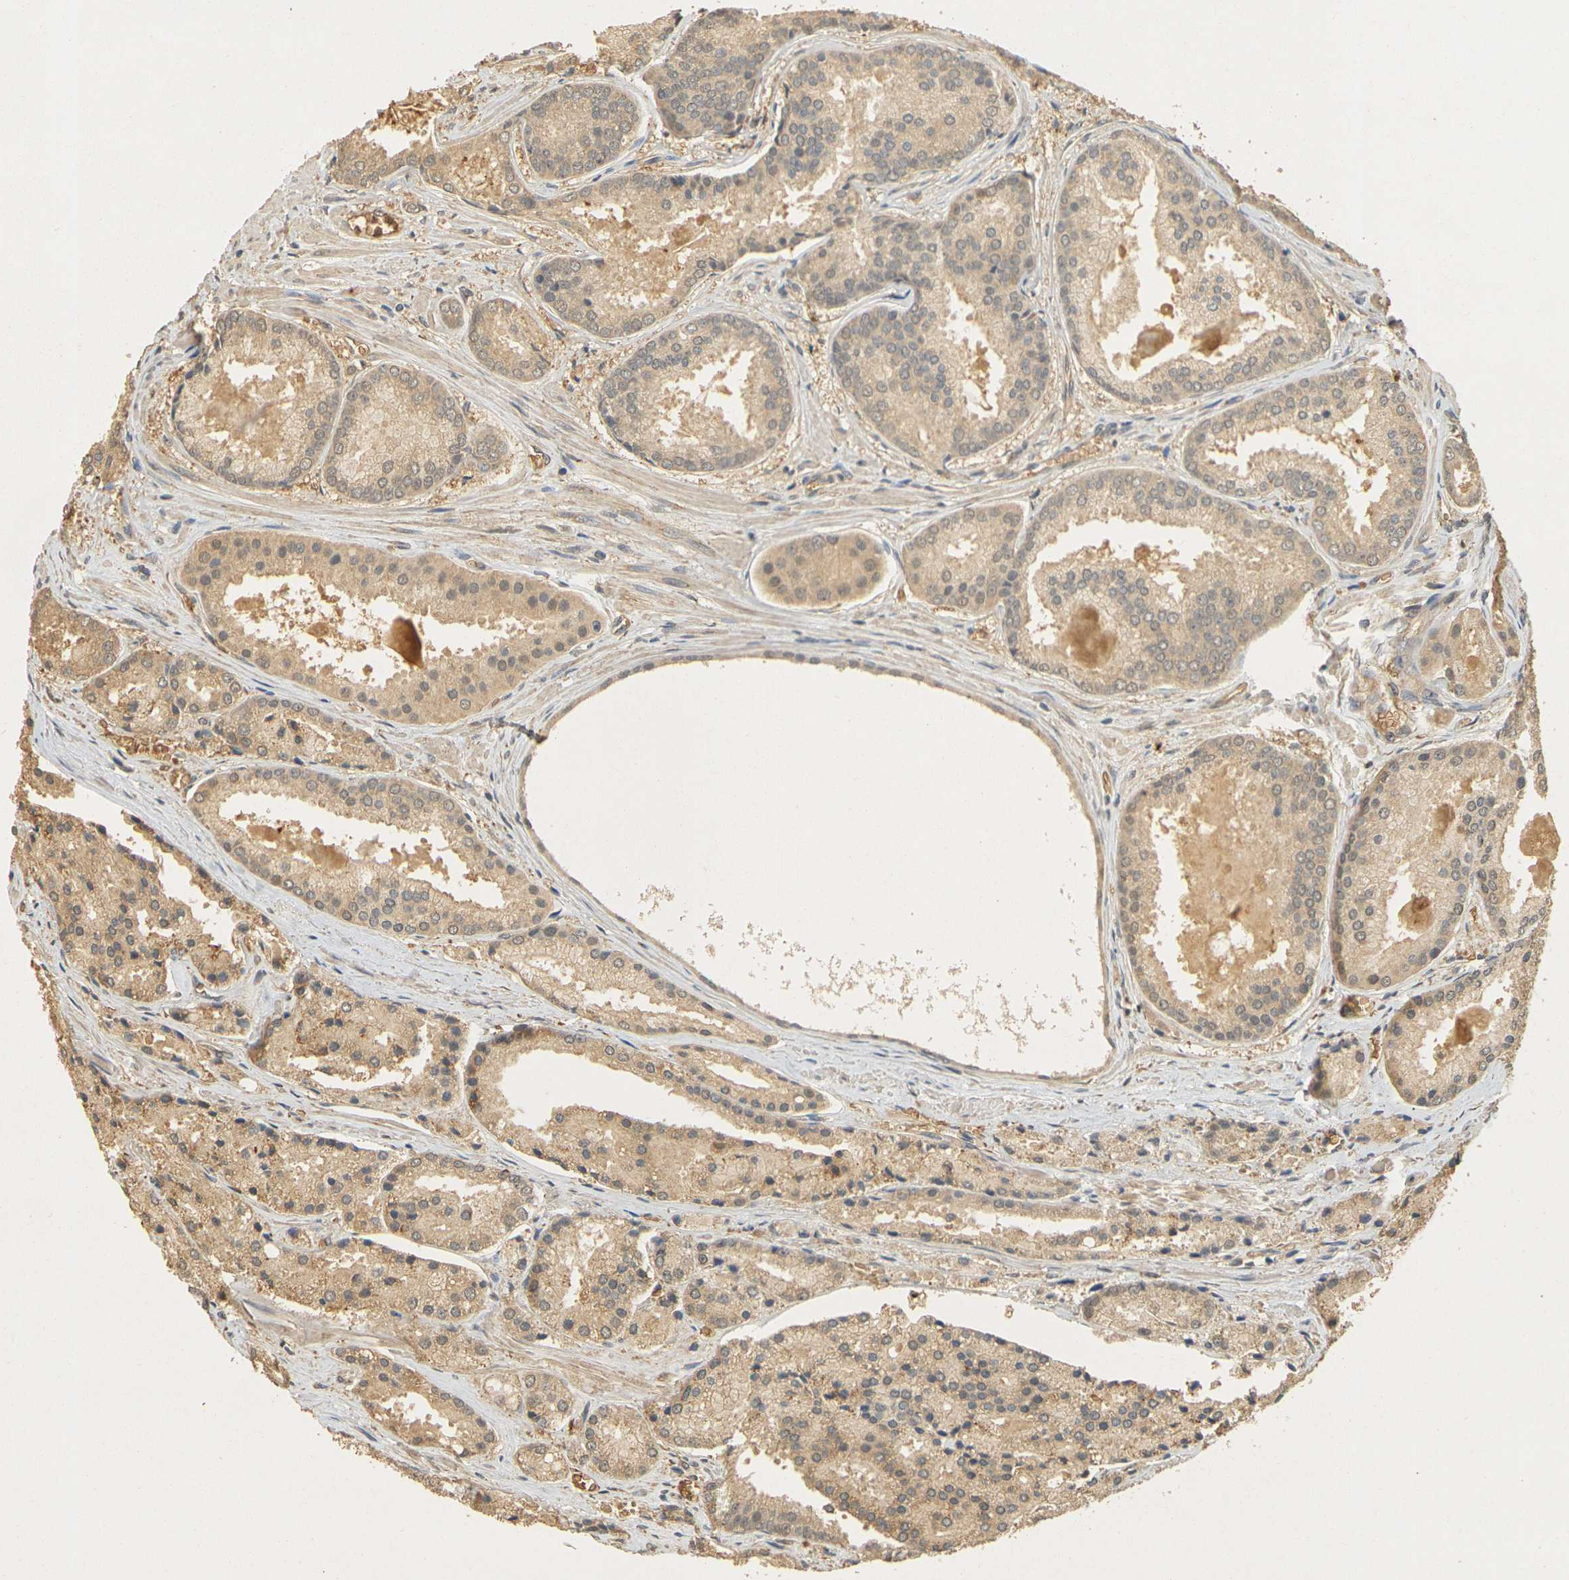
{"staining": {"intensity": "moderate", "quantity": ">75%", "location": "cytoplasmic/membranous"}, "tissue": "prostate cancer", "cell_type": "Tumor cells", "image_type": "cancer", "snomed": [{"axis": "morphology", "description": "Adenocarcinoma, Low grade"}, {"axis": "topography", "description": "Prostate"}], "caption": "Prostate adenocarcinoma (low-grade) stained with a protein marker shows moderate staining in tumor cells.", "gene": "MEGF9", "patient": {"sex": "male", "age": 64}}